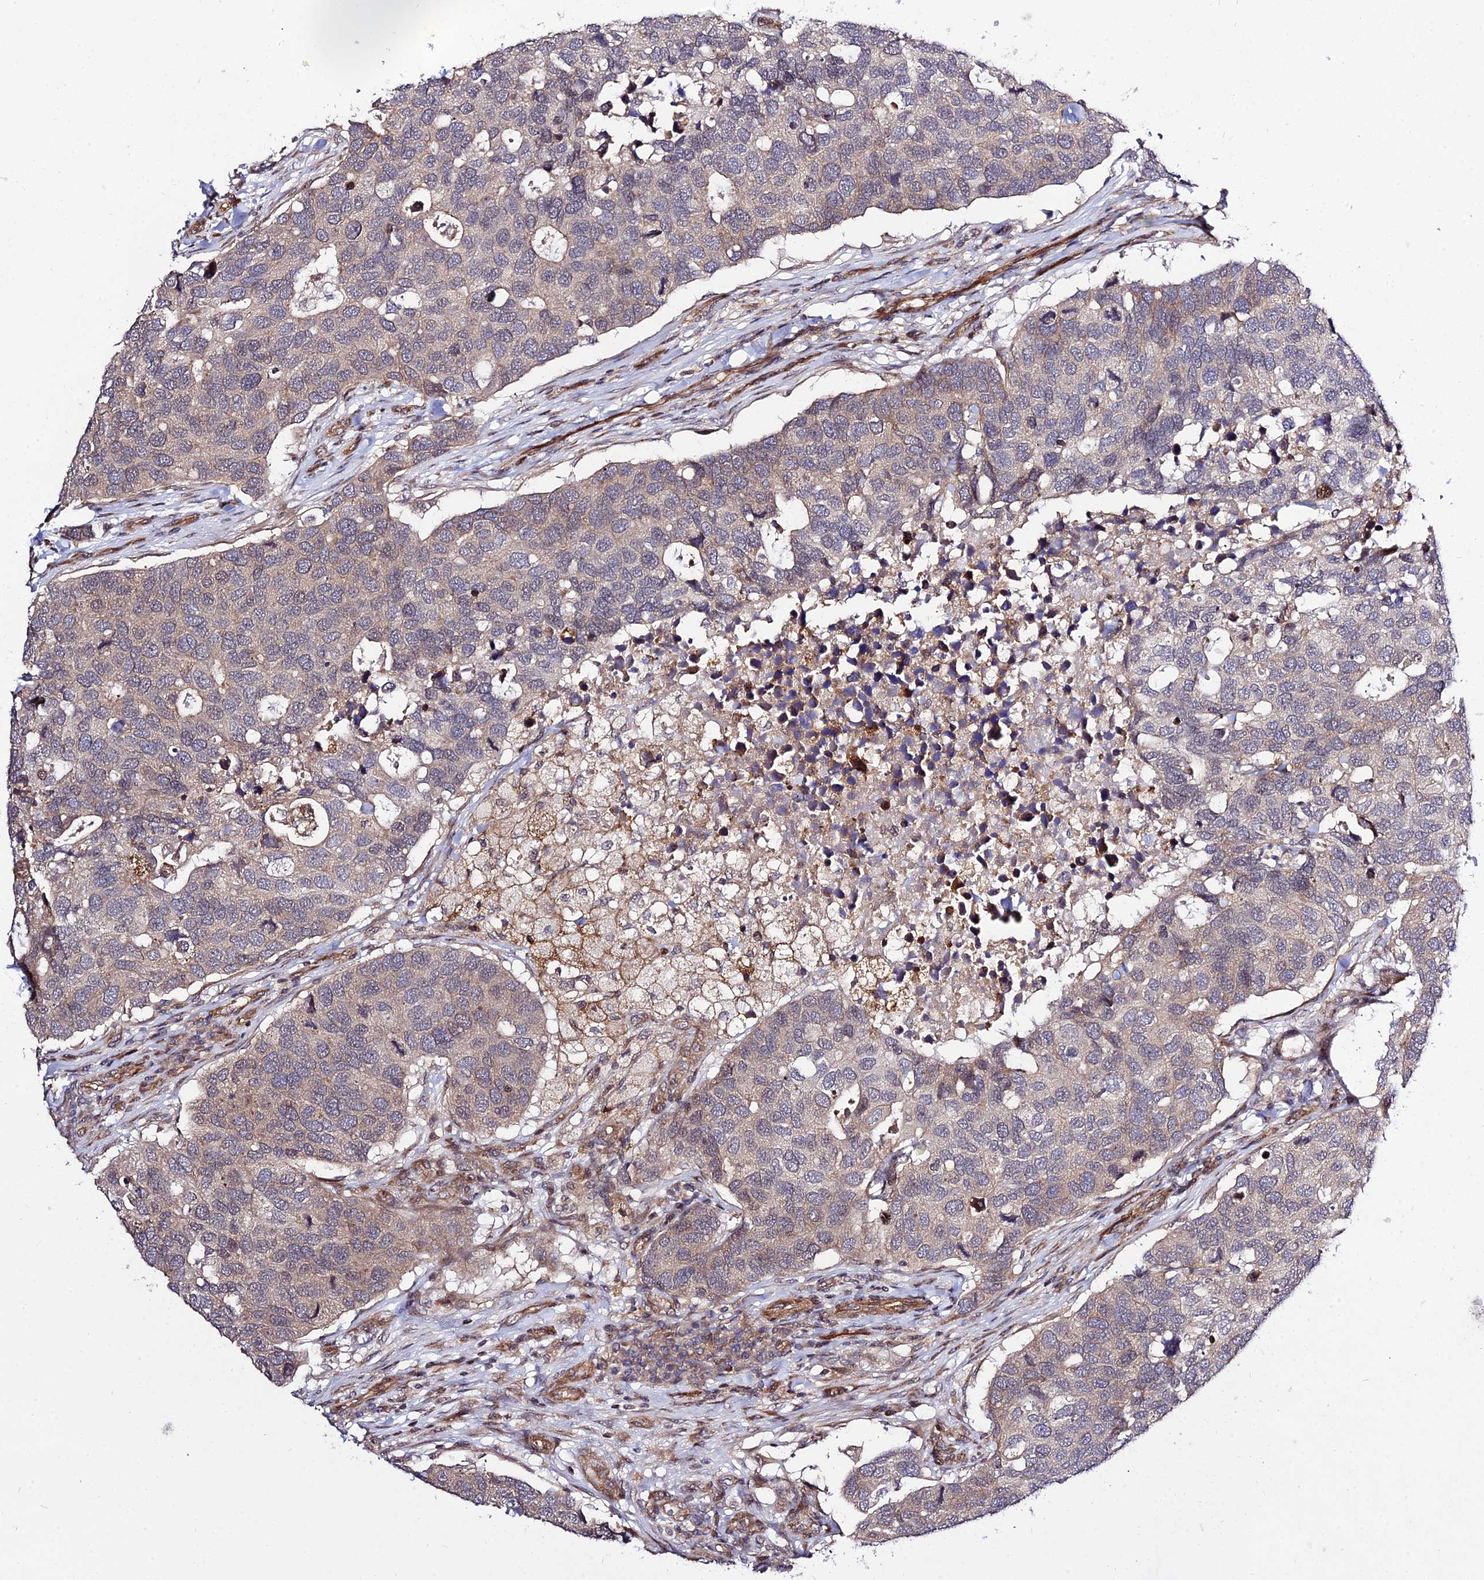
{"staining": {"intensity": "weak", "quantity": "25%-75%", "location": "cytoplasmic/membranous"}, "tissue": "breast cancer", "cell_type": "Tumor cells", "image_type": "cancer", "snomed": [{"axis": "morphology", "description": "Duct carcinoma"}, {"axis": "topography", "description": "Breast"}], "caption": "Invasive ductal carcinoma (breast) stained with IHC displays weak cytoplasmic/membranous positivity in approximately 25%-75% of tumor cells.", "gene": "SMG6", "patient": {"sex": "female", "age": 83}}